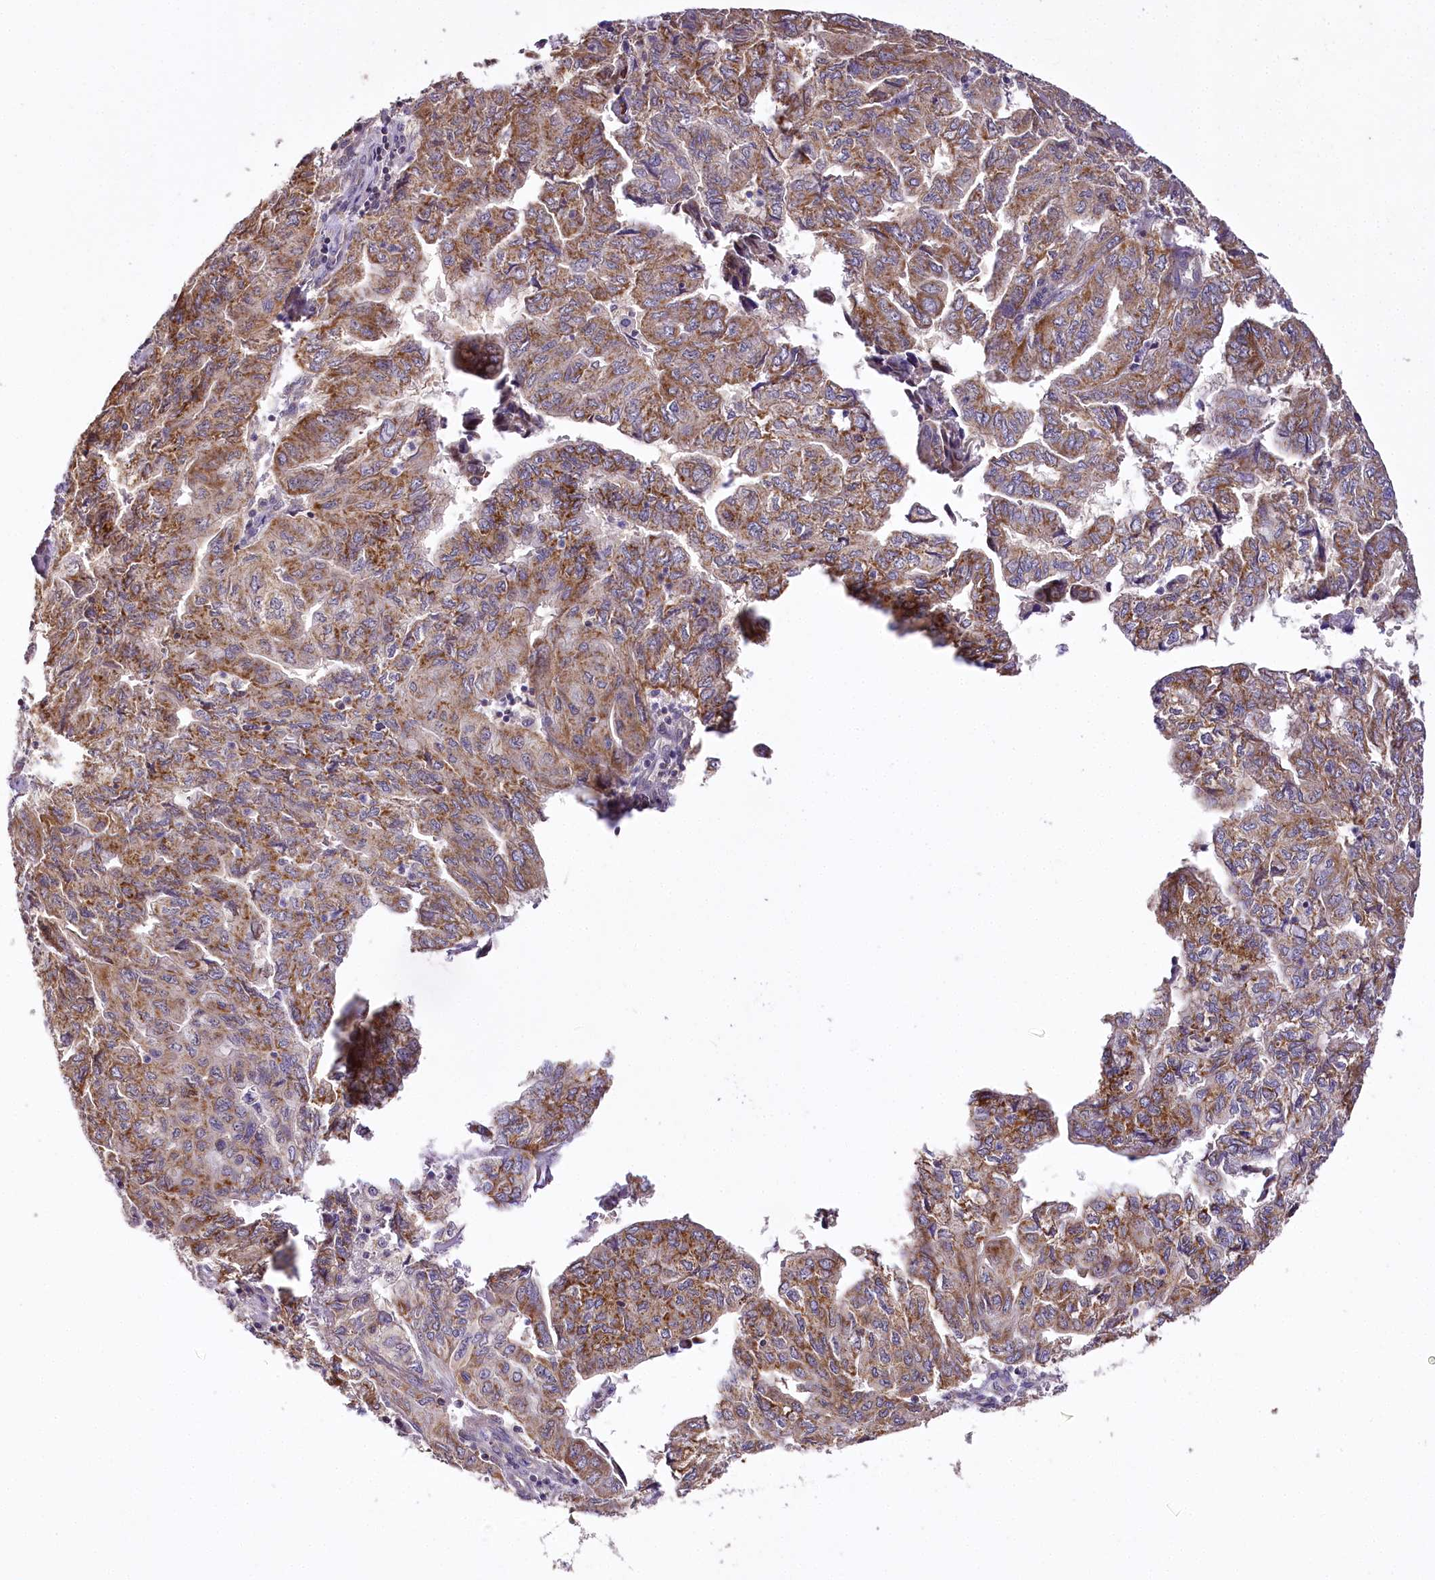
{"staining": {"intensity": "moderate", "quantity": ">75%", "location": "cytoplasmic/membranous"}, "tissue": "pancreatic cancer", "cell_type": "Tumor cells", "image_type": "cancer", "snomed": [{"axis": "morphology", "description": "Adenocarcinoma, NOS"}, {"axis": "topography", "description": "Pancreas"}], "caption": "Immunohistochemical staining of adenocarcinoma (pancreatic) shows medium levels of moderate cytoplasmic/membranous protein staining in about >75% of tumor cells.", "gene": "ZNF226", "patient": {"sex": "male", "age": 51}}